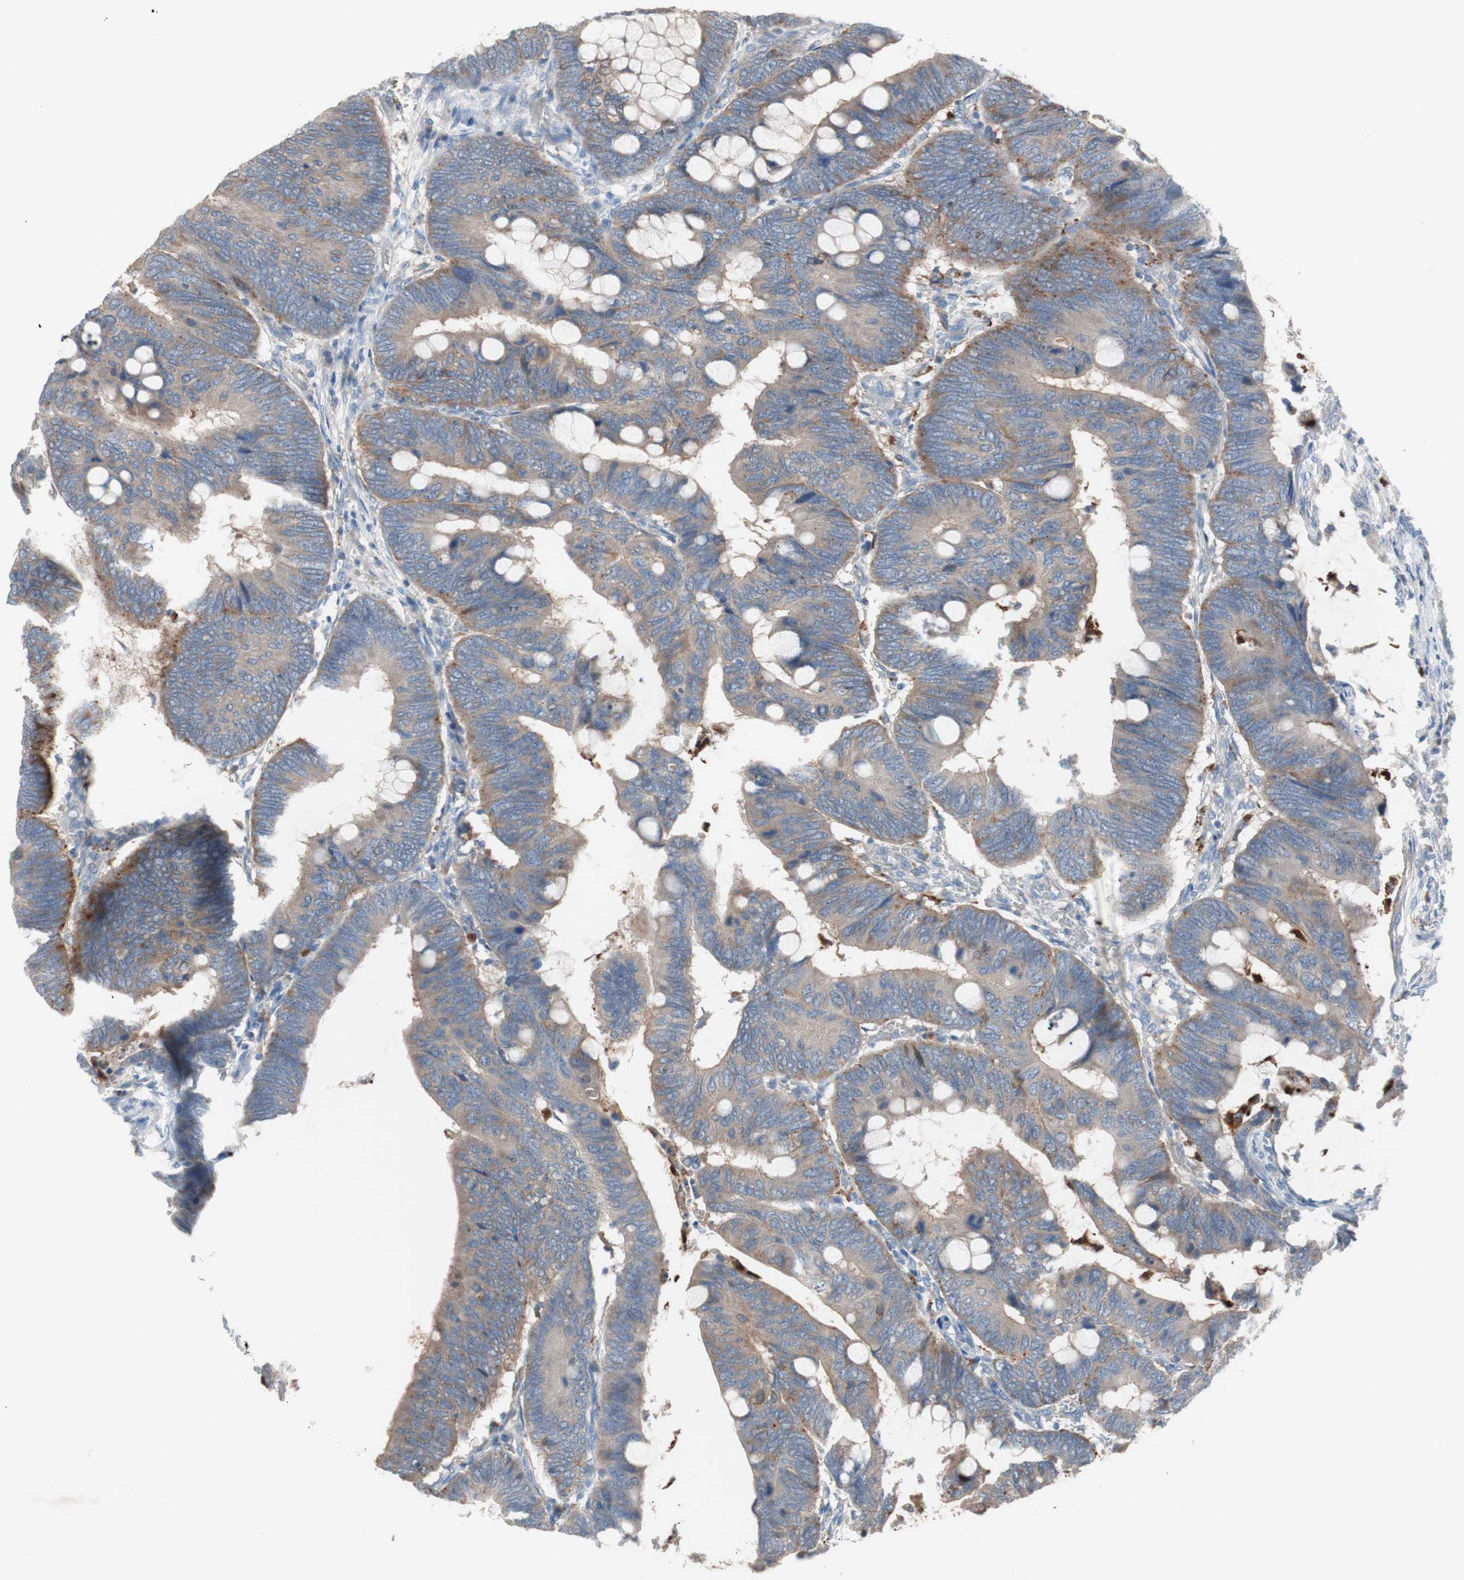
{"staining": {"intensity": "weak", "quantity": ">75%", "location": "cytoplasmic/membranous"}, "tissue": "colorectal cancer", "cell_type": "Tumor cells", "image_type": "cancer", "snomed": [{"axis": "morphology", "description": "Normal tissue, NOS"}, {"axis": "morphology", "description": "Adenocarcinoma, NOS"}, {"axis": "topography", "description": "Rectum"}, {"axis": "topography", "description": "Peripheral nerve tissue"}], "caption": "The image exhibits immunohistochemical staining of colorectal cancer. There is weak cytoplasmic/membranous expression is appreciated in about >75% of tumor cells.", "gene": "CLEC4D", "patient": {"sex": "male", "age": 92}}